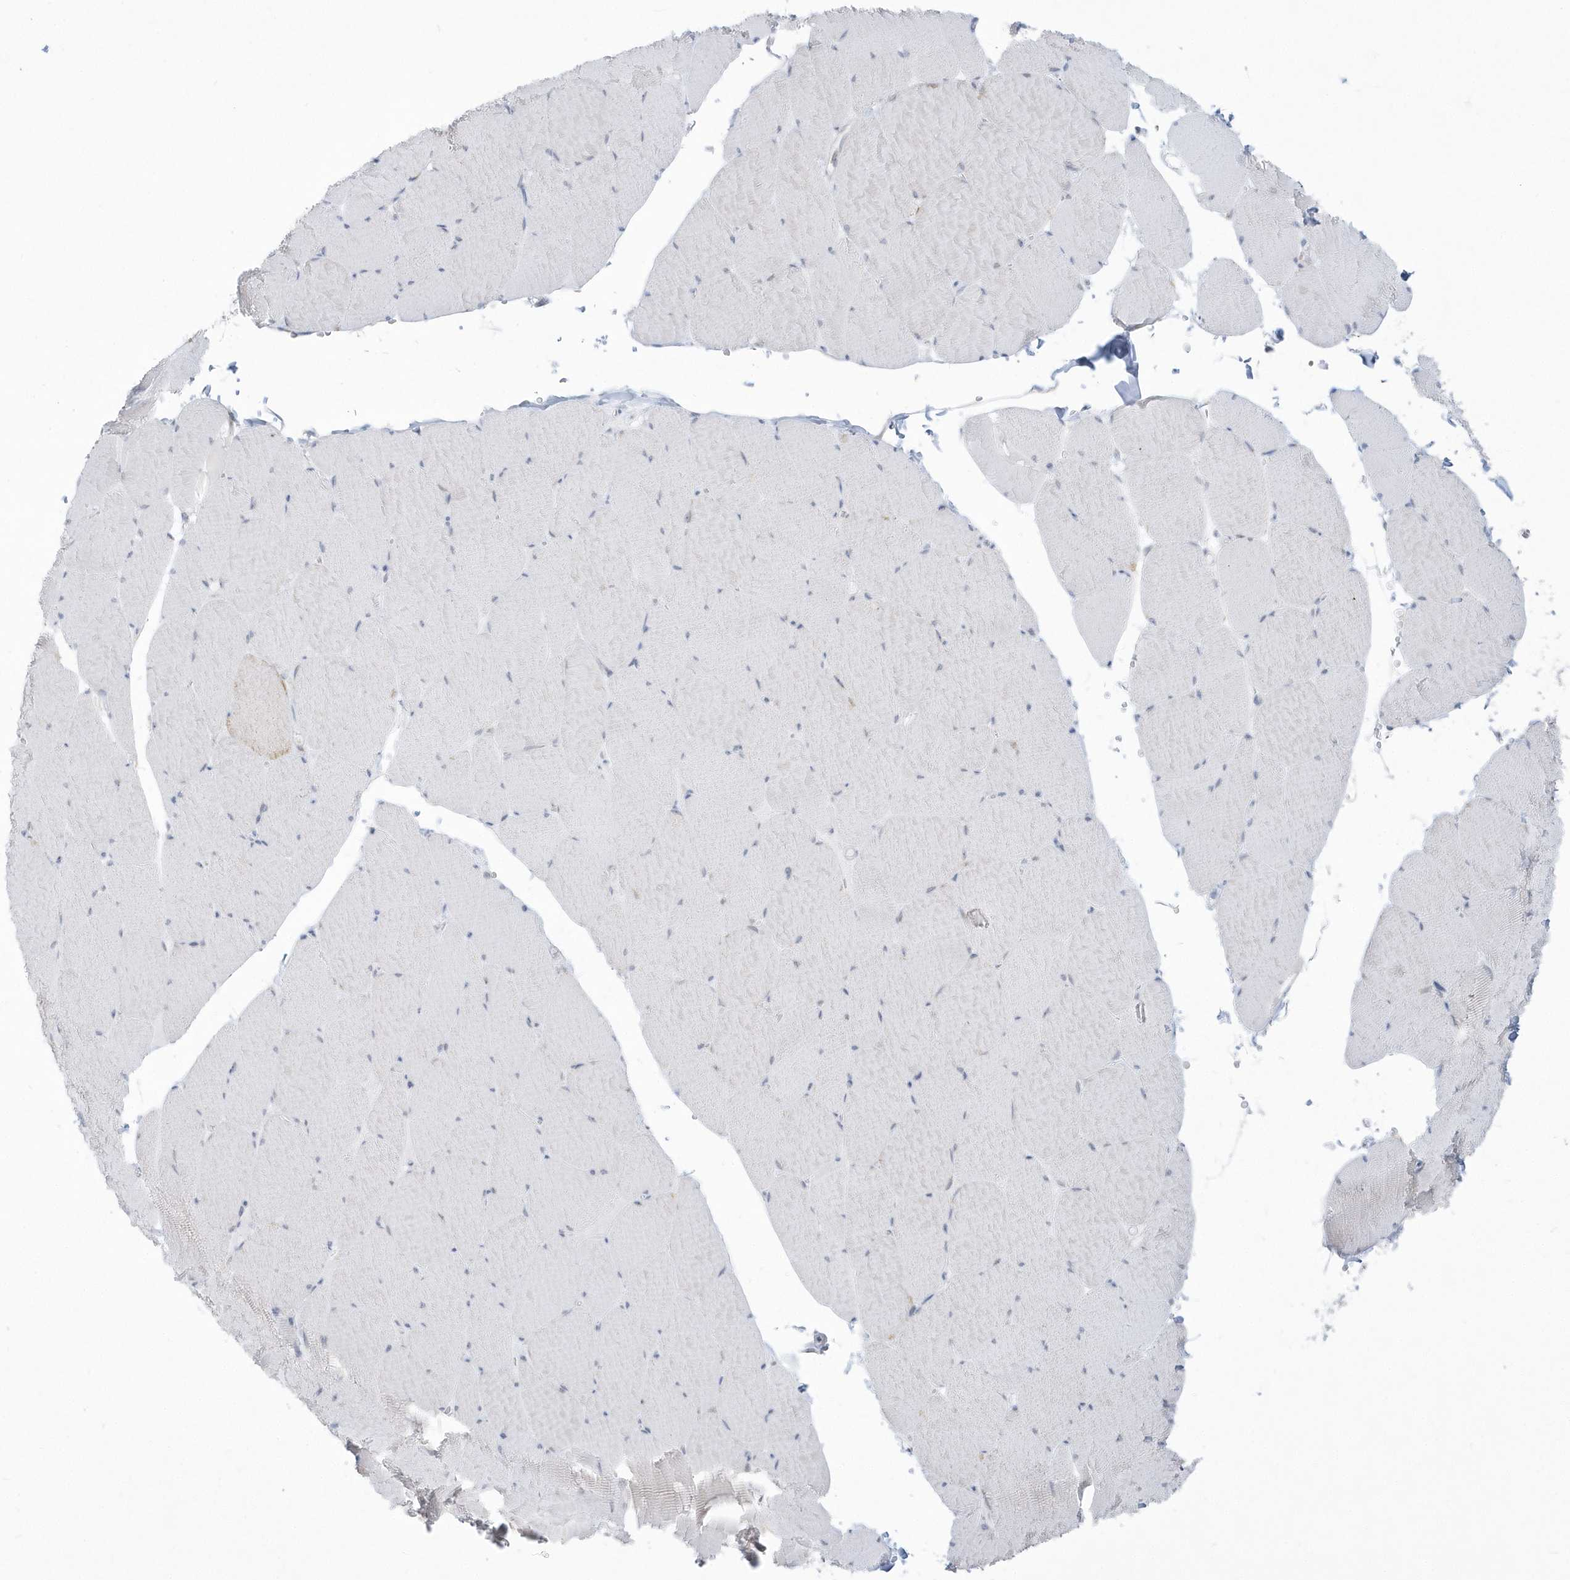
{"staining": {"intensity": "negative", "quantity": "none", "location": "none"}, "tissue": "skeletal muscle", "cell_type": "Myocytes", "image_type": "normal", "snomed": [{"axis": "morphology", "description": "Normal tissue, NOS"}, {"axis": "topography", "description": "Skeletal muscle"}, {"axis": "topography", "description": "Head-Neck"}], "caption": "High power microscopy photomicrograph of an IHC photomicrograph of unremarkable skeletal muscle, revealing no significant staining in myocytes. (IHC, brightfield microscopy, high magnification).", "gene": "PCBD1", "patient": {"sex": "male", "age": 66}}